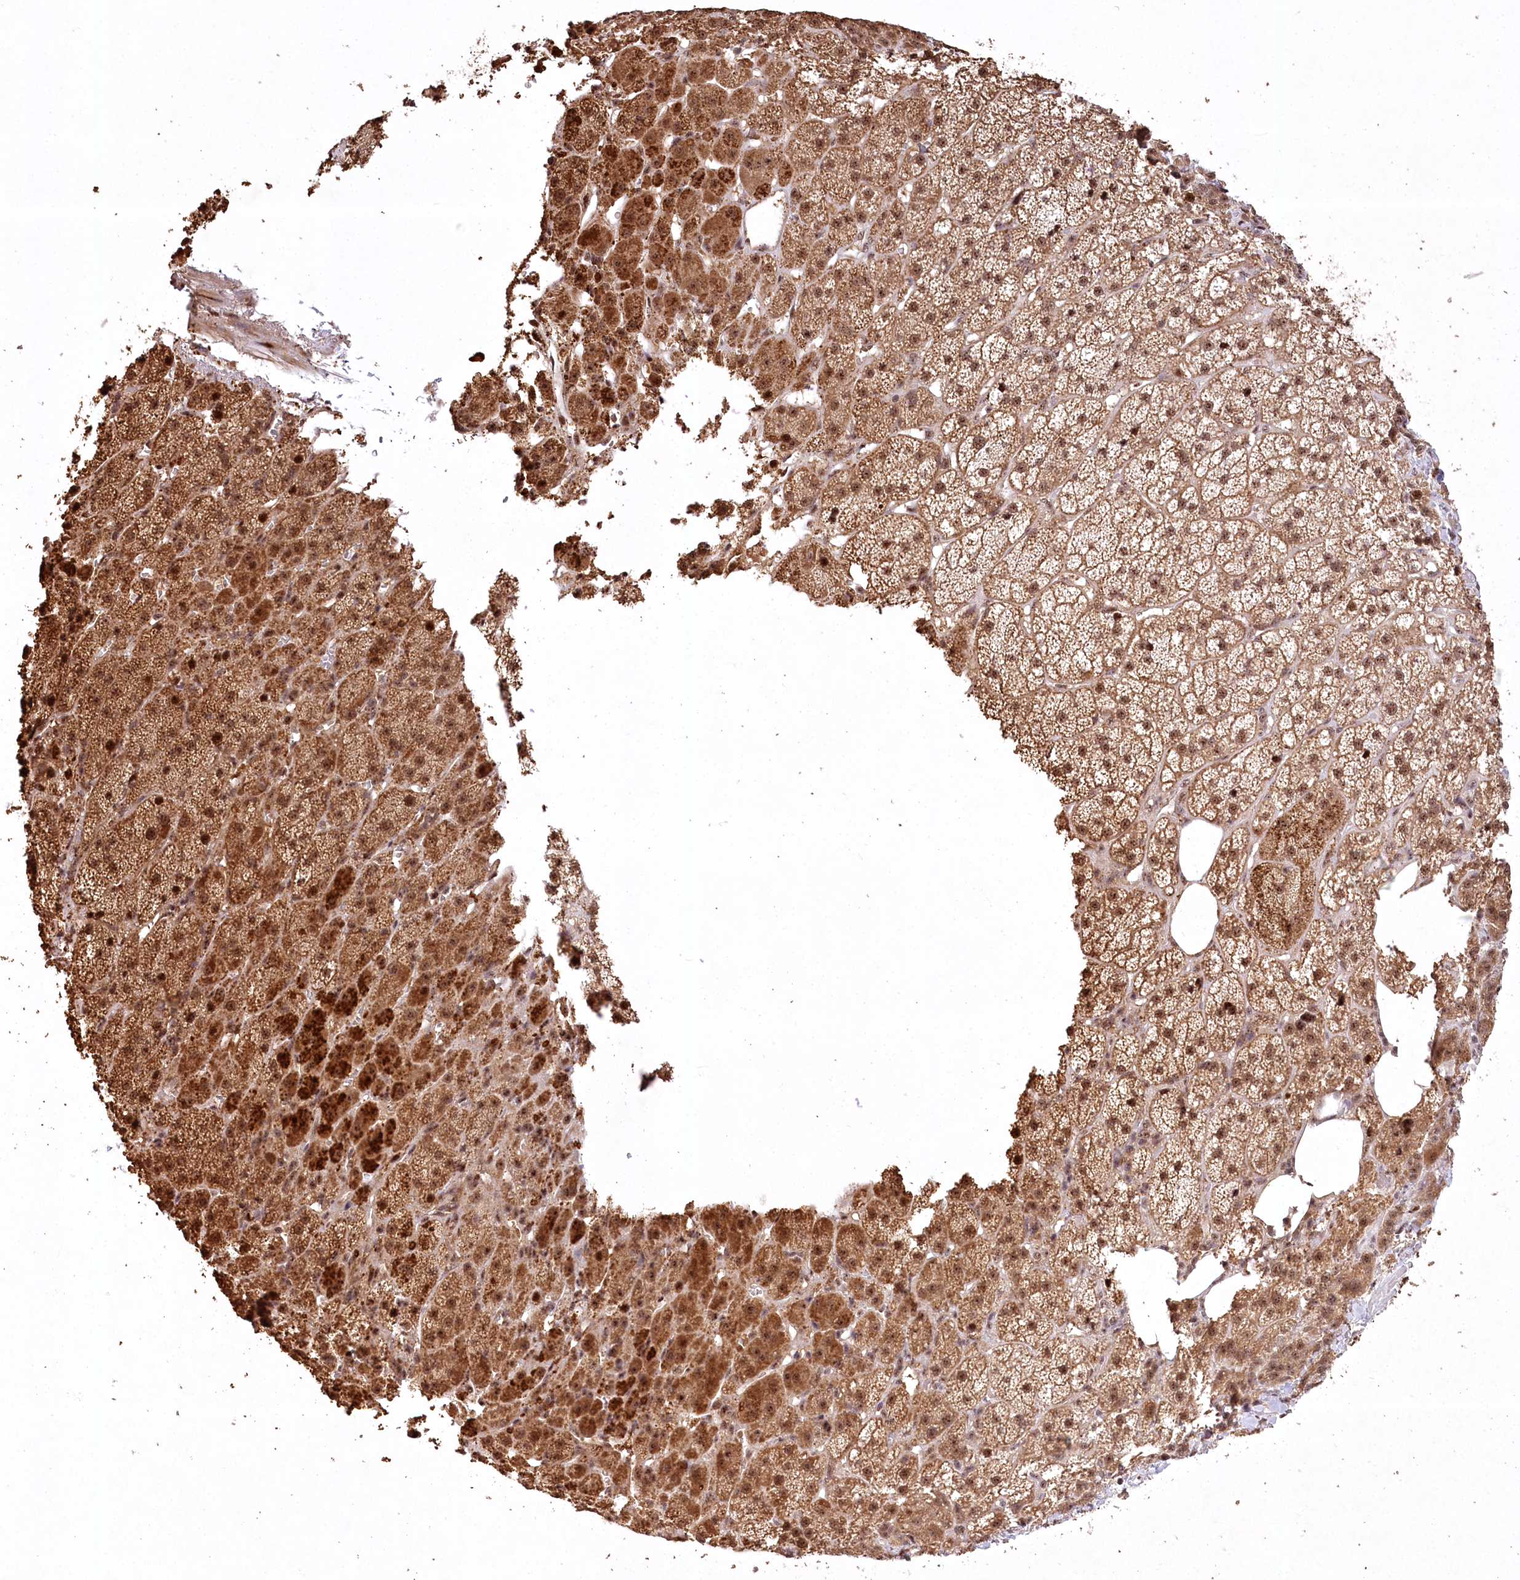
{"staining": {"intensity": "moderate", "quantity": ">75%", "location": "cytoplasmic/membranous,nuclear"}, "tissue": "adrenal gland", "cell_type": "Glandular cells", "image_type": "normal", "snomed": [{"axis": "morphology", "description": "Normal tissue, NOS"}, {"axis": "topography", "description": "Adrenal gland"}], "caption": "Brown immunohistochemical staining in unremarkable adrenal gland shows moderate cytoplasmic/membranous,nuclear expression in approximately >75% of glandular cells.", "gene": "PYROXD1", "patient": {"sex": "female", "age": 57}}